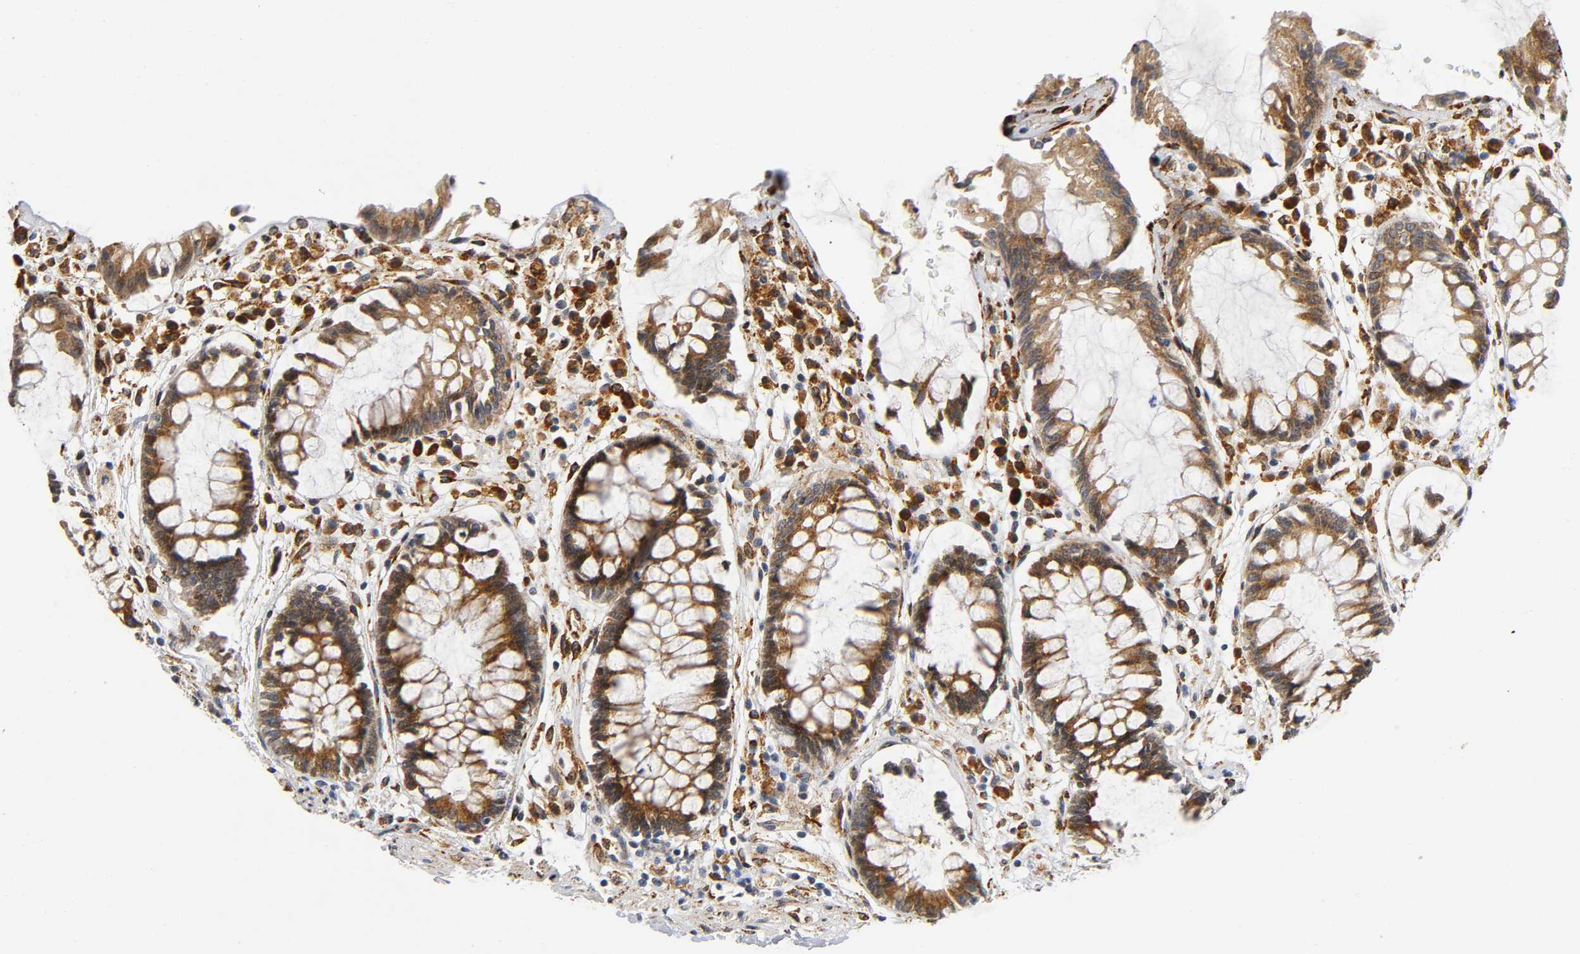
{"staining": {"intensity": "strong", "quantity": ">75%", "location": "cytoplasmic/membranous"}, "tissue": "rectum", "cell_type": "Glandular cells", "image_type": "normal", "snomed": [{"axis": "morphology", "description": "Normal tissue, NOS"}, {"axis": "topography", "description": "Rectum"}], "caption": "The immunohistochemical stain shows strong cytoplasmic/membranous positivity in glandular cells of unremarkable rectum. The staining was performed using DAB, with brown indicating positive protein expression. Nuclei are stained blue with hematoxylin.", "gene": "SOS2", "patient": {"sex": "female", "age": 46}}